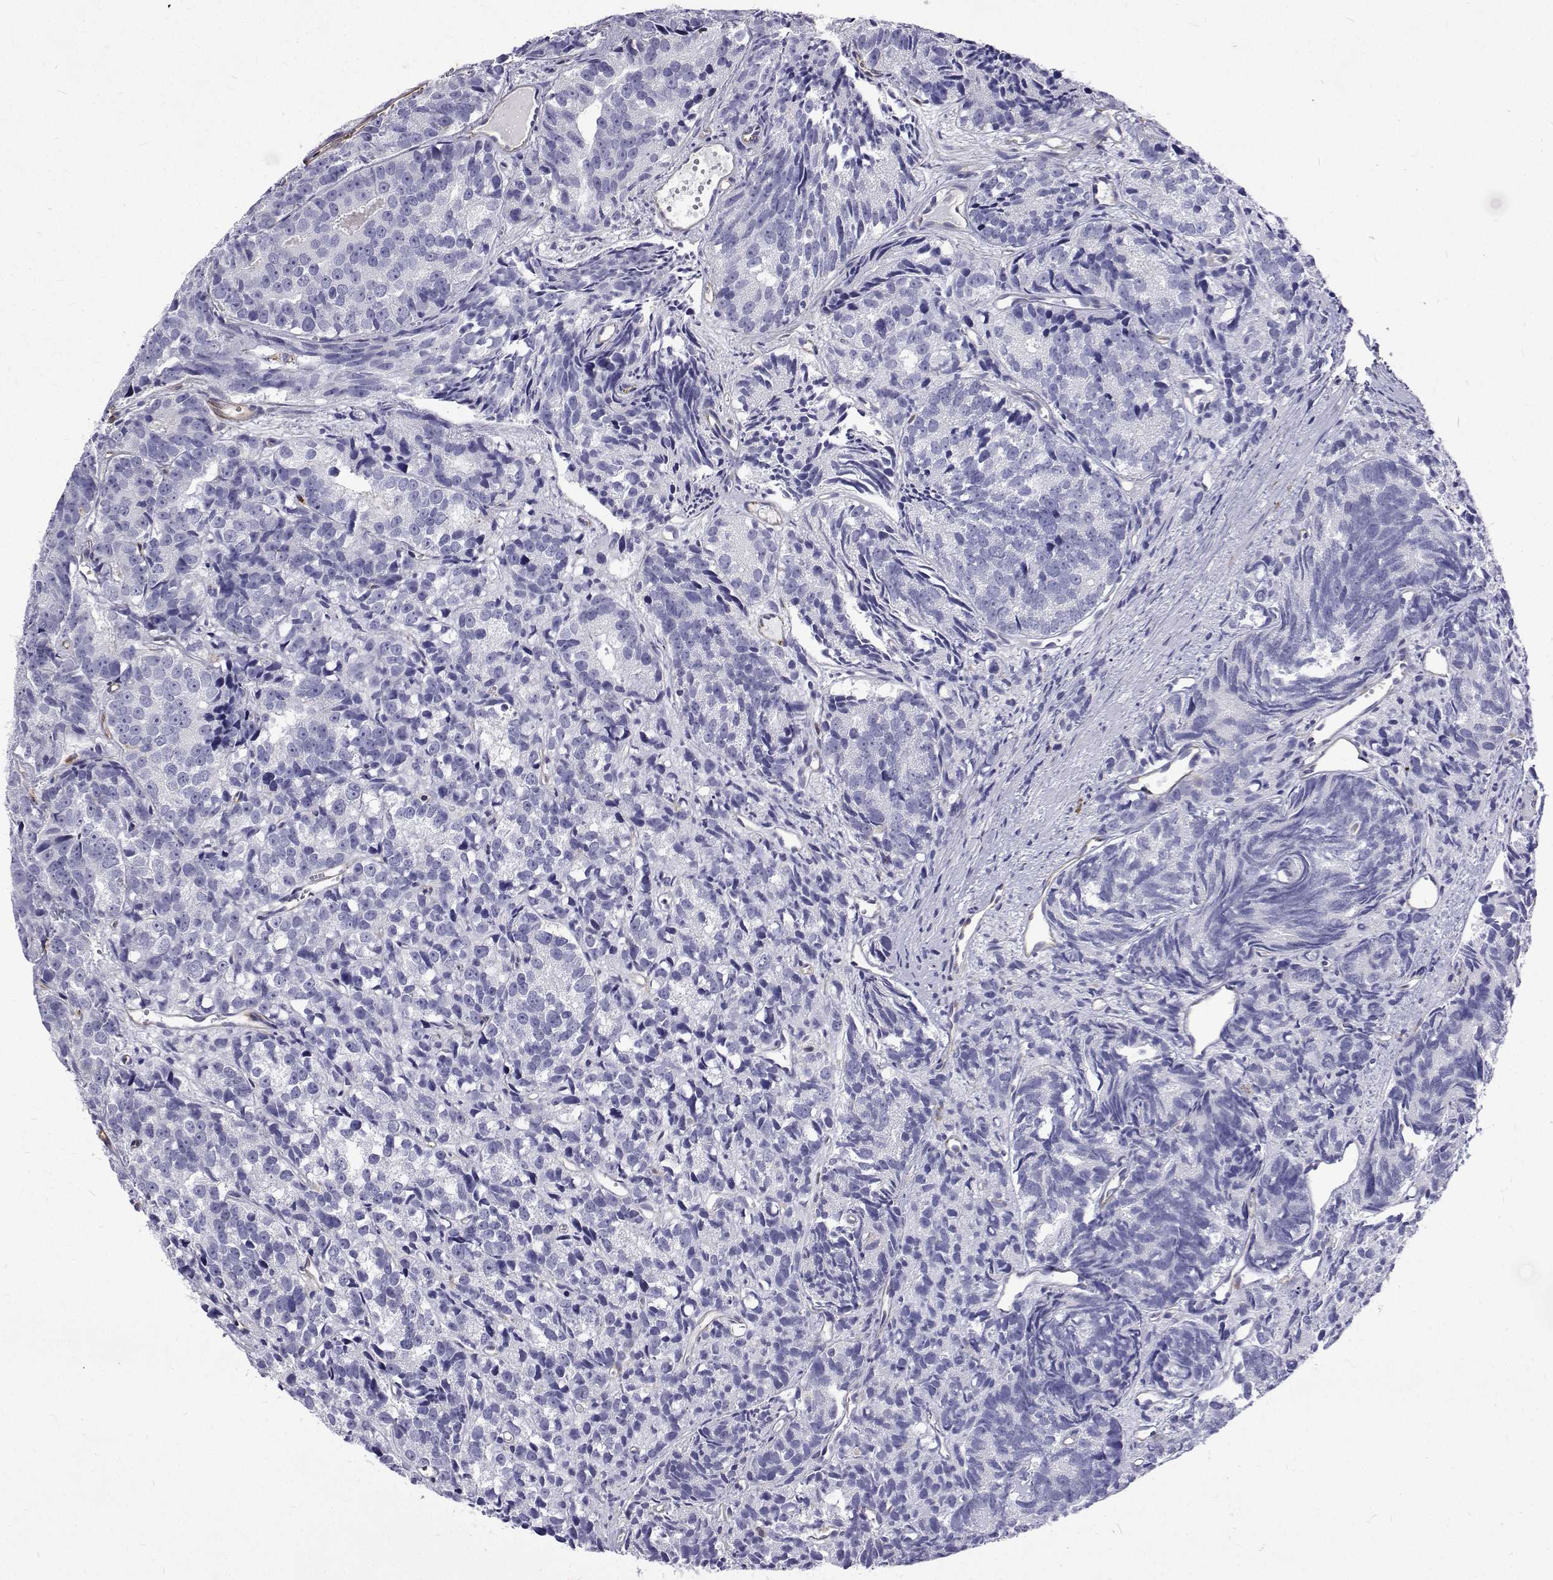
{"staining": {"intensity": "negative", "quantity": "none", "location": "none"}, "tissue": "prostate cancer", "cell_type": "Tumor cells", "image_type": "cancer", "snomed": [{"axis": "morphology", "description": "Adenocarcinoma, High grade"}, {"axis": "topography", "description": "Prostate"}], "caption": "The image reveals no staining of tumor cells in prostate cancer.", "gene": "OPRPN", "patient": {"sex": "male", "age": 77}}